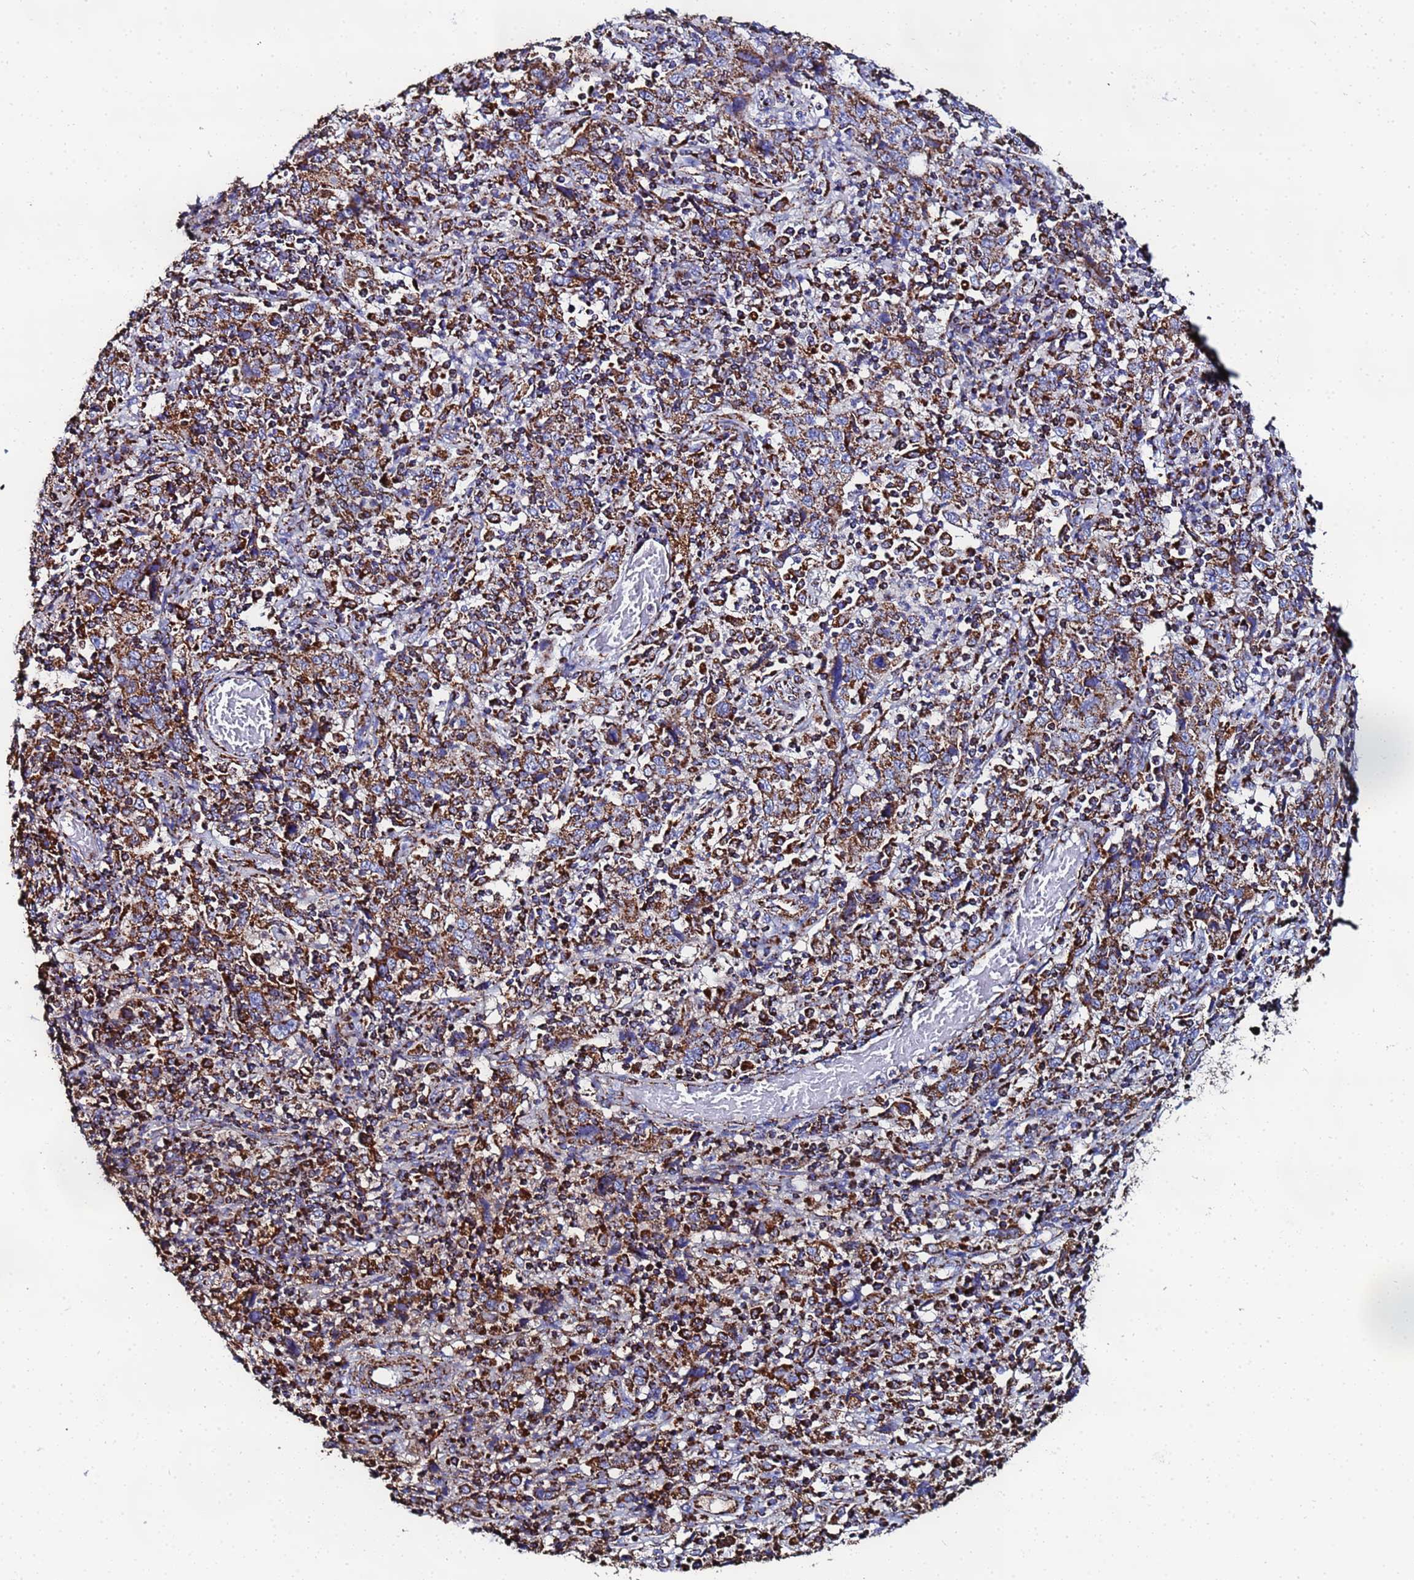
{"staining": {"intensity": "strong", "quantity": ">75%", "location": "cytoplasmic/membranous"}, "tissue": "cervical cancer", "cell_type": "Tumor cells", "image_type": "cancer", "snomed": [{"axis": "morphology", "description": "Squamous cell carcinoma, NOS"}, {"axis": "topography", "description": "Cervix"}], "caption": "Immunohistochemistry (IHC) image of neoplastic tissue: squamous cell carcinoma (cervical) stained using immunohistochemistry exhibits high levels of strong protein expression localized specifically in the cytoplasmic/membranous of tumor cells, appearing as a cytoplasmic/membranous brown color.", "gene": "GLUD1", "patient": {"sex": "female", "age": 46}}